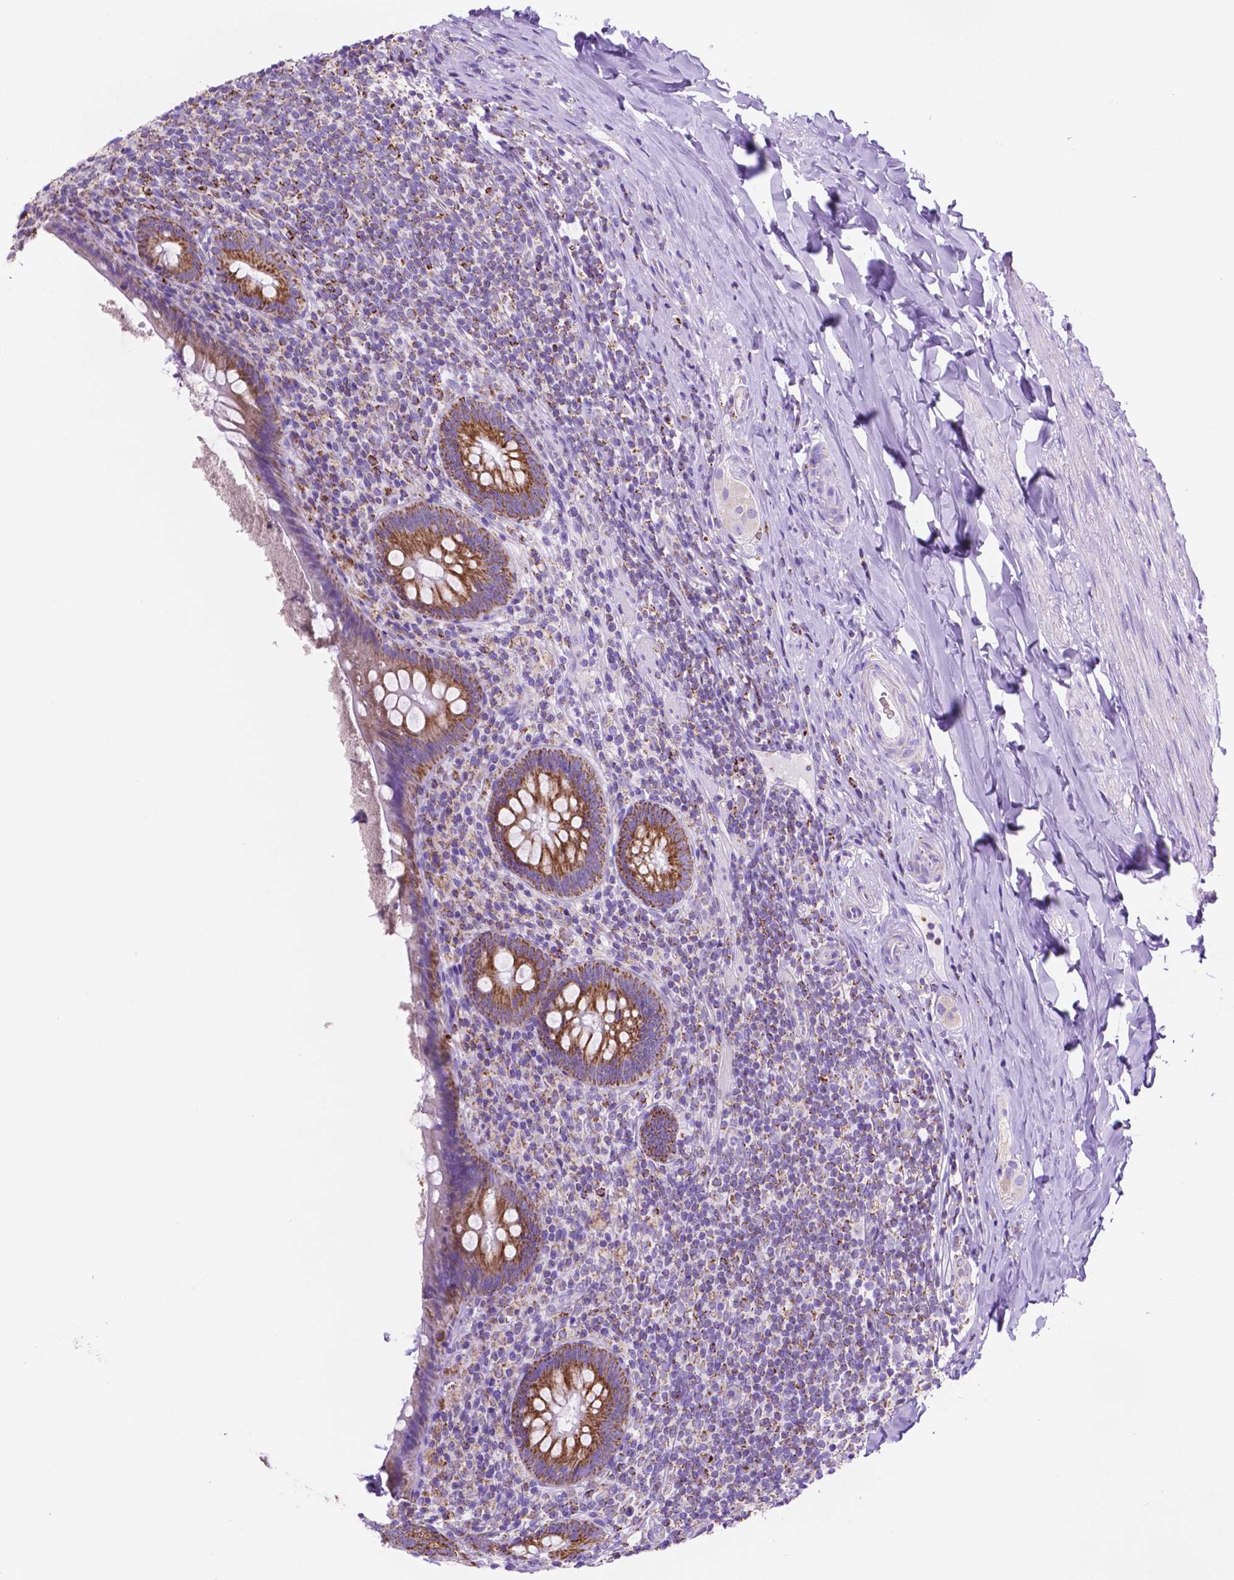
{"staining": {"intensity": "strong", "quantity": "25%-75%", "location": "cytoplasmic/membranous"}, "tissue": "appendix", "cell_type": "Glandular cells", "image_type": "normal", "snomed": [{"axis": "morphology", "description": "Normal tissue, NOS"}, {"axis": "topography", "description": "Appendix"}], "caption": "An image of appendix stained for a protein shows strong cytoplasmic/membranous brown staining in glandular cells.", "gene": "GDPD5", "patient": {"sex": "male", "age": 47}}